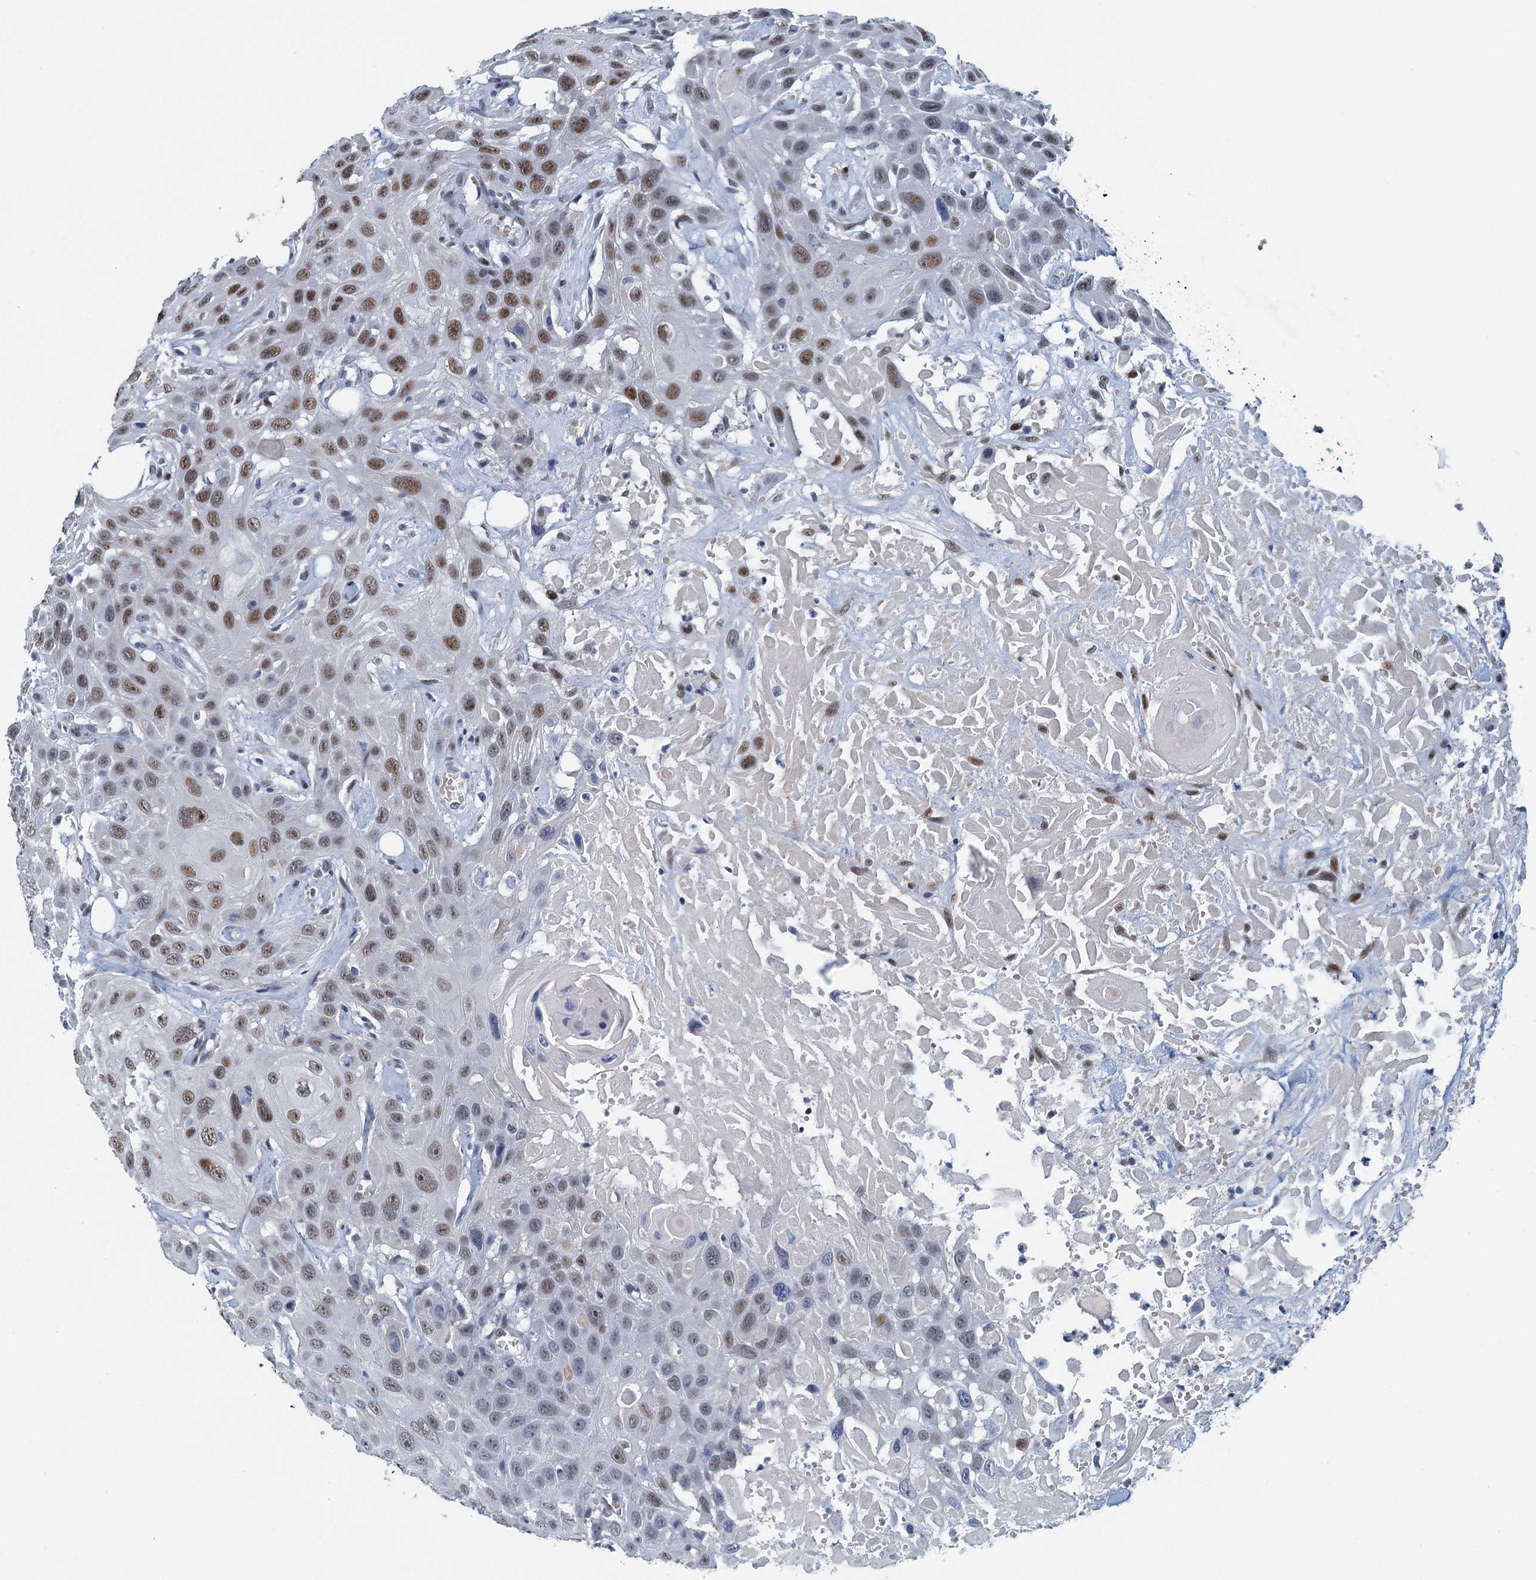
{"staining": {"intensity": "moderate", "quantity": "25%-75%", "location": "nuclear"}, "tissue": "head and neck cancer", "cell_type": "Tumor cells", "image_type": "cancer", "snomed": [{"axis": "morphology", "description": "Squamous cell carcinoma, NOS"}, {"axis": "topography", "description": "Head-Neck"}], "caption": "Immunohistochemistry (DAB (3,3'-diaminobenzidine)) staining of human head and neck cancer exhibits moderate nuclear protein staining in approximately 25%-75% of tumor cells.", "gene": "TTLL9", "patient": {"sex": "male", "age": 81}}